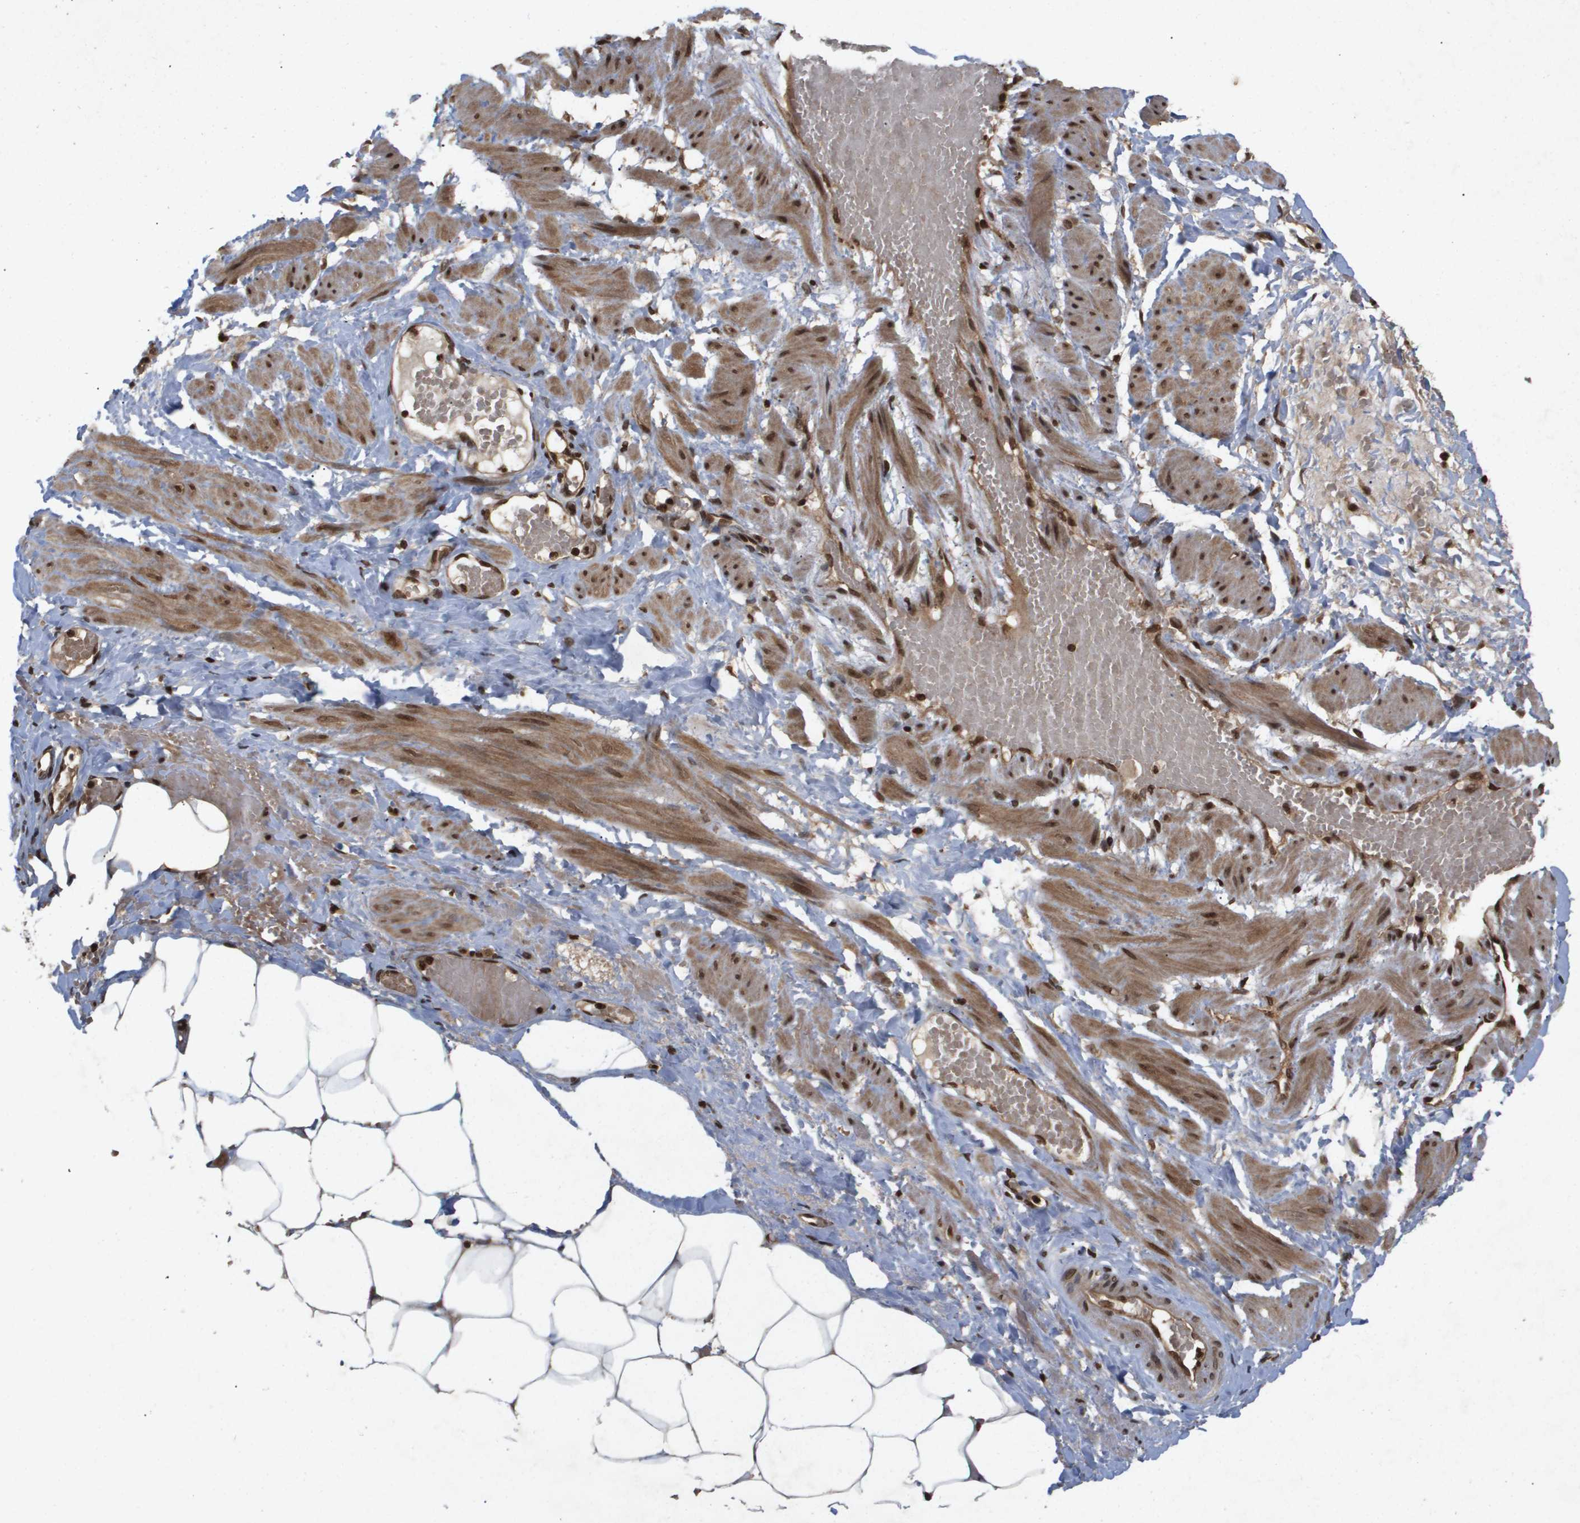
{"staining": {"intensity": "moderate", "quantity": ">75%", "location": "cytoplasmic/membranous,nuclear"}, "tissue": "adipose tissue", "cell_type": "Adipocytes", "image_type": "normal", "snomed": [{"axis": "morphology", "description": "Normal tissue, NOS"}, {"axis": "topography", "description": "Soft tissue"}, {"axis": "topography", "description": "Vascular tissue"}], "caption": "Protein staining demonstrates moderate cytoplasmic/membranous,nuclear positivity in approximately >75% of adipocytes in normal adipose tissue.", "gene": "HSPA6", "patient": {"sex": "female", "age": 35}}